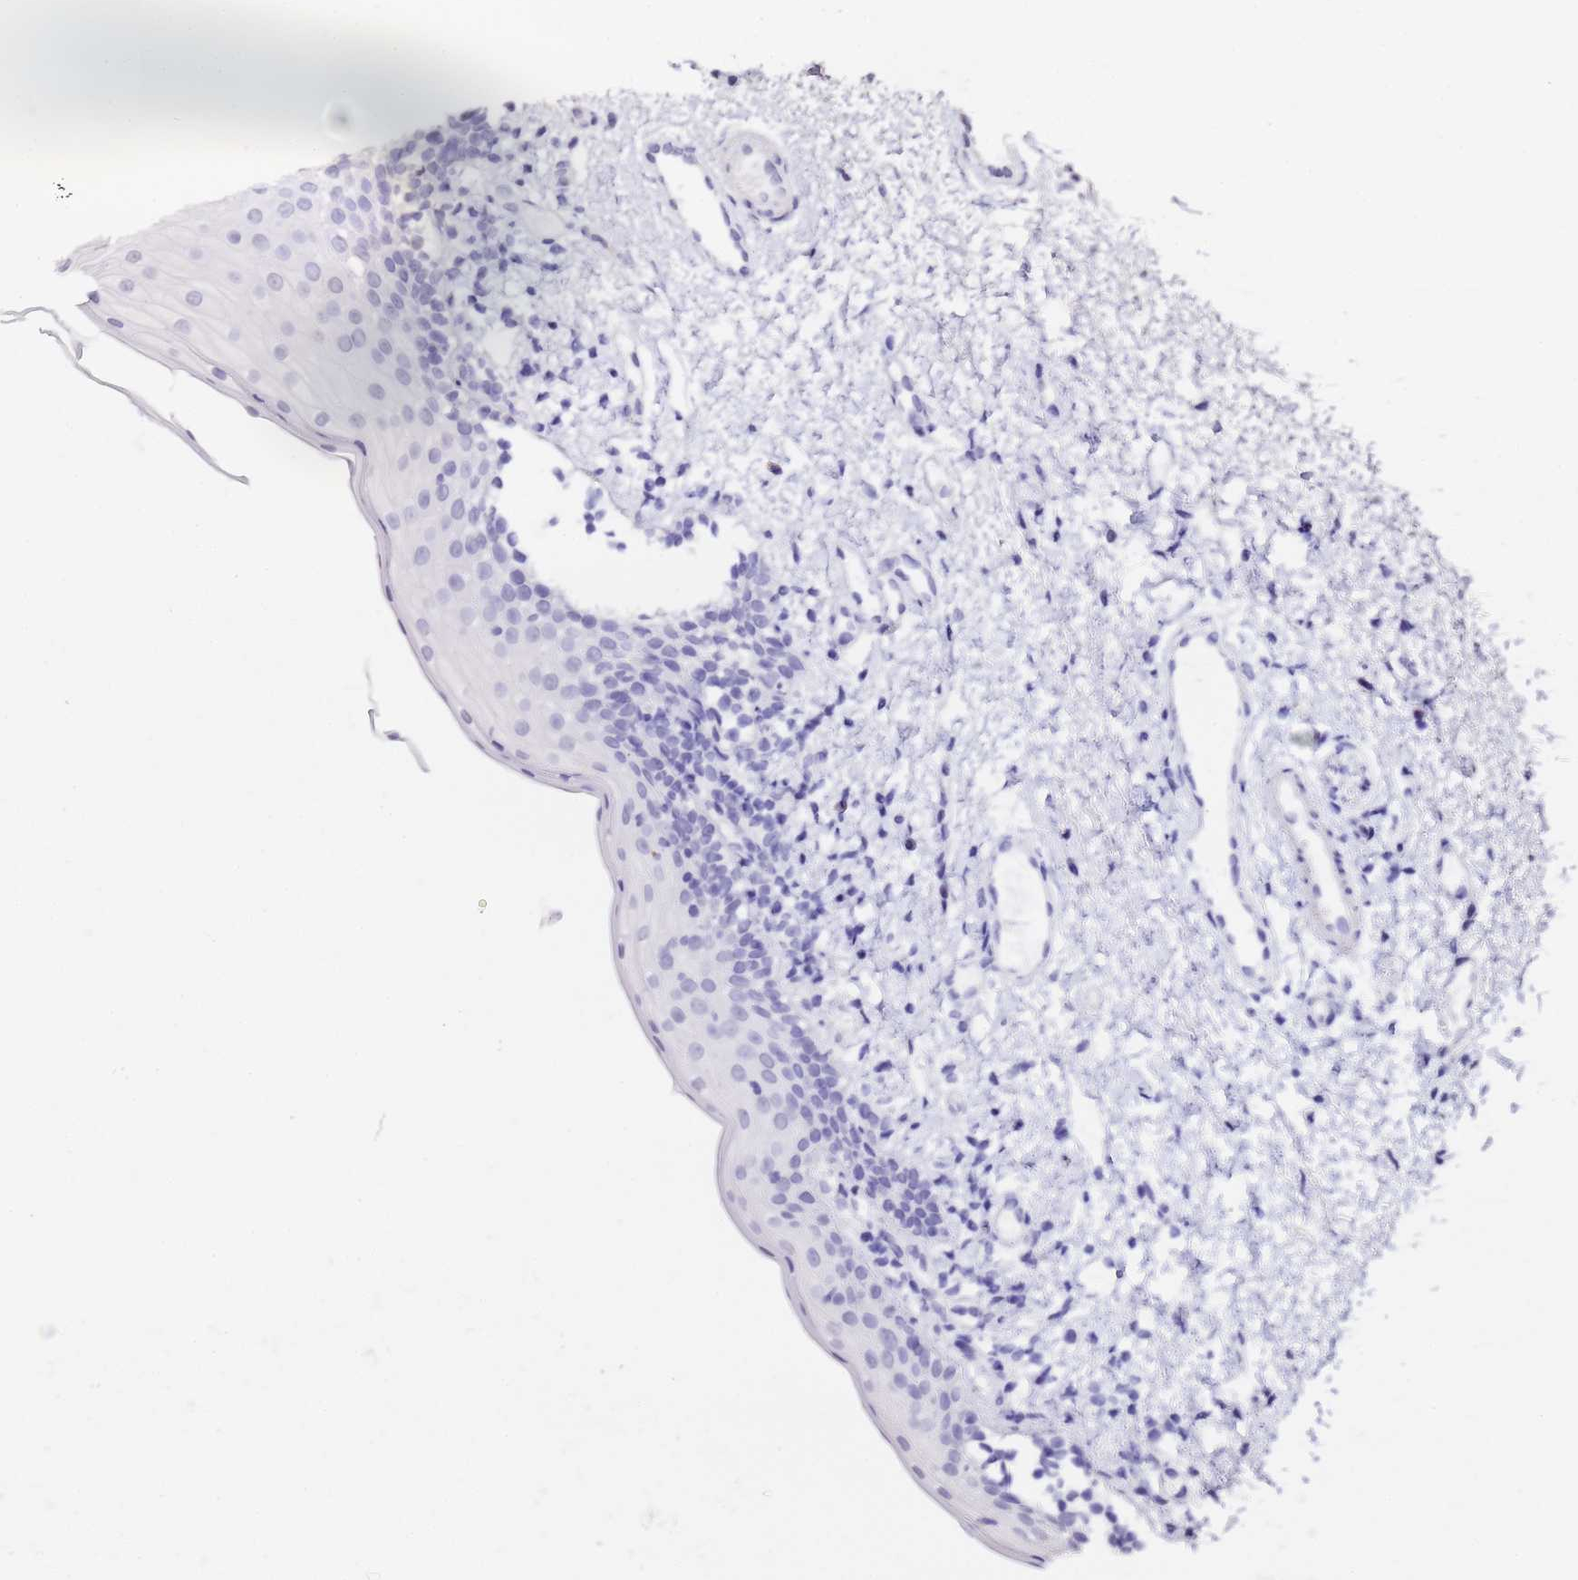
{"staining": {"intensity": "negative", "quantity": "none", "location": "none"}, "tissue": "oral mucosa", "cell_type": "Squamous epithelial cells", "image_type": "normal", "snomed": [{"axis": "morphology", "description": "Normal tissue, NOS"}, {"axis": "topography", "description": "Oral tissue"}], "caption": "This image is of benign oral mucosa stained with immunohistochemistry (IHC) to label a protein in brown with the nuclei are counter-stained blue. There is no staining in squamous epithelial cells.", "gene": "LSM3", "patient": {"sex": "female", "age": 13}}